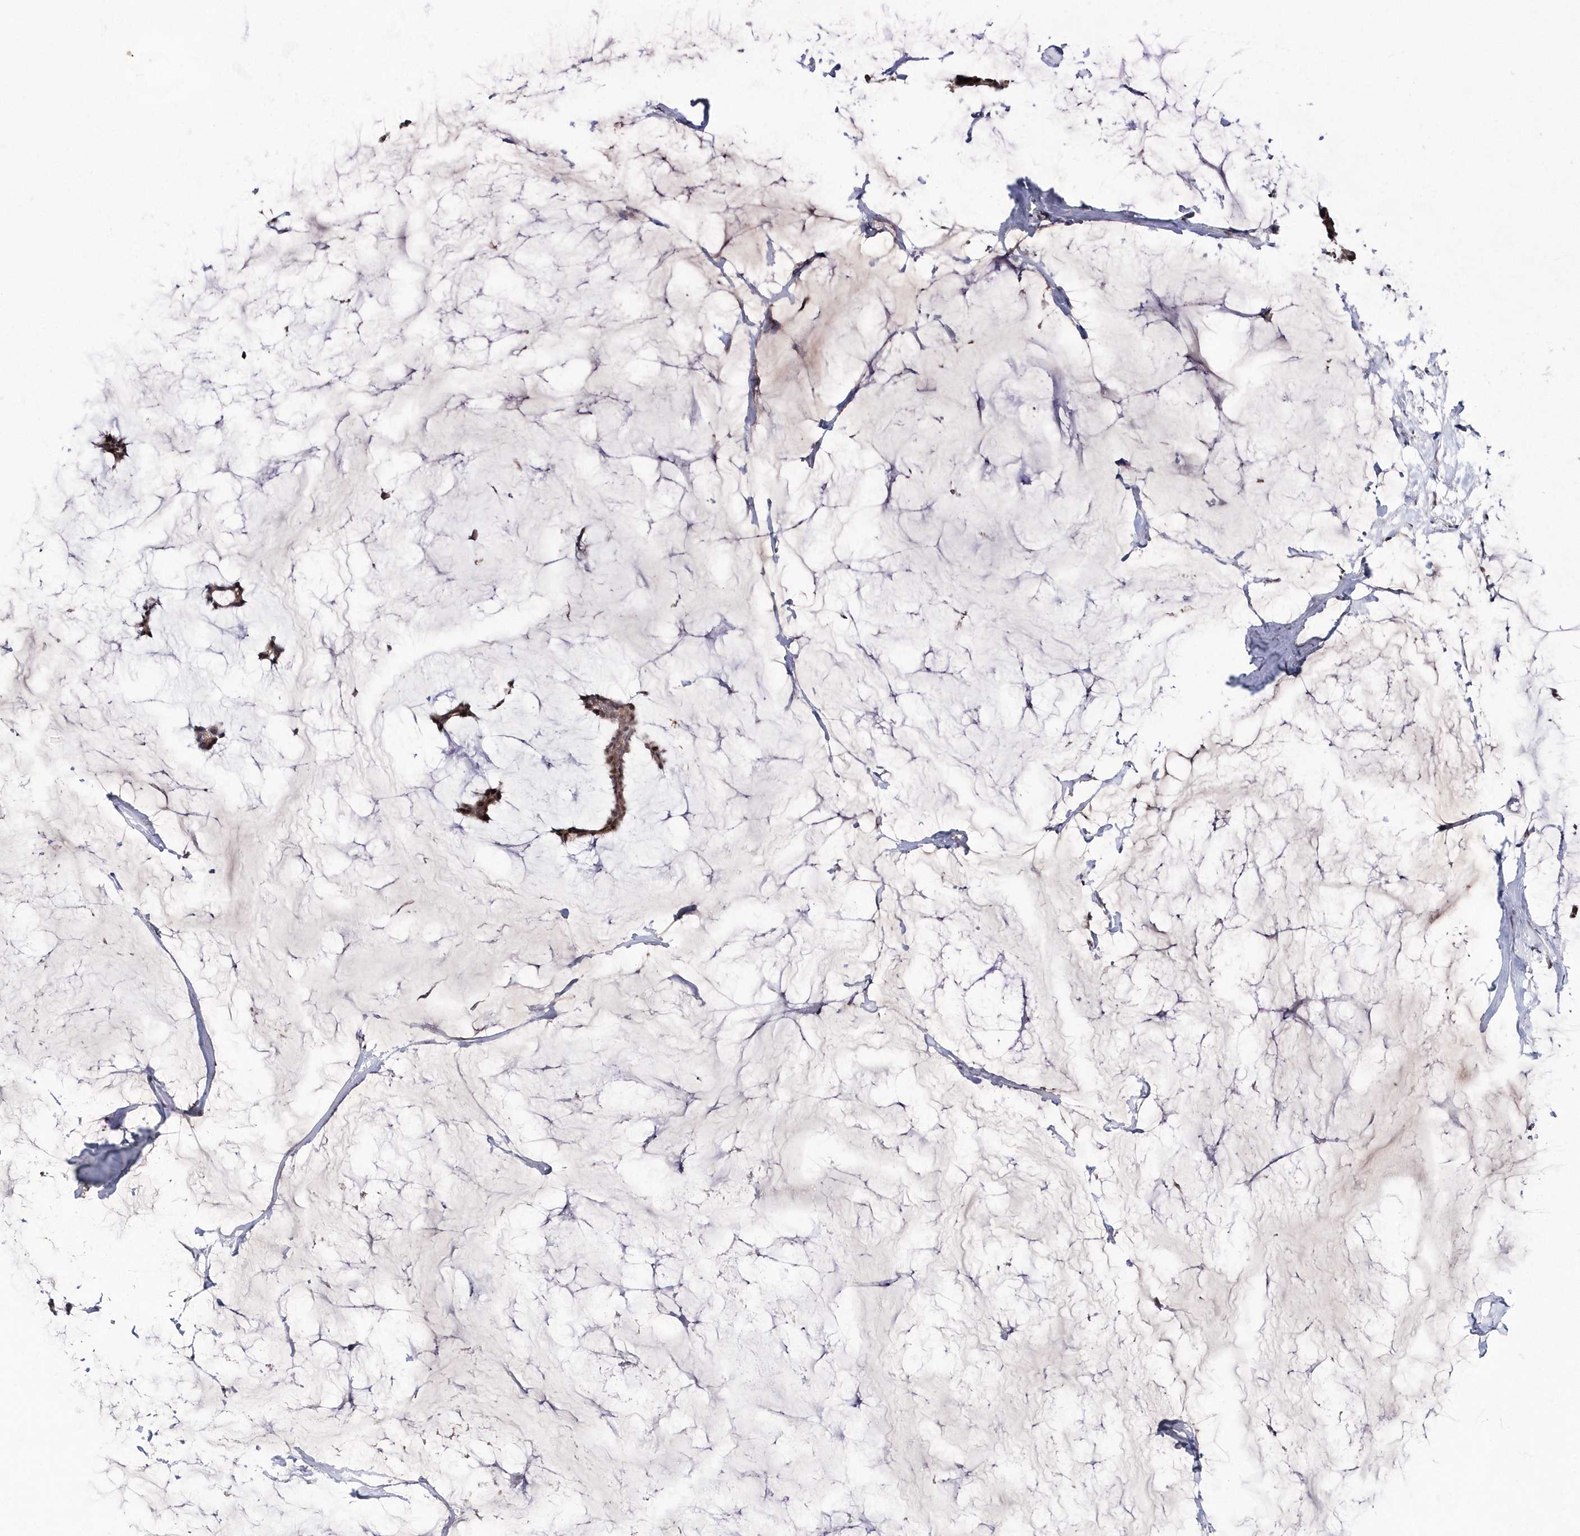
{"staining": {"intensity": "weak", "quantity": ">75%", "location": "cytoplasmic/membranous"}, "tissue": "breast cancer", "cell_type": "Tumor cells", "image_type": "cancer", "snomed": [{"axis": "morphology", "description": "Duct carcinoma"}, {"axis": "topography", "description": "Breast"}], "caption": "Protein expression analysis of human breast infiltrating ductal carcinoma reveals weak cytoplasmic/membranous expression in about >75% of tumor cells. (Brightfield microscopy of DAB IHC at high magnification).", "gene": "DALRD3", "patient": {"sex": "female", "age": 93}}